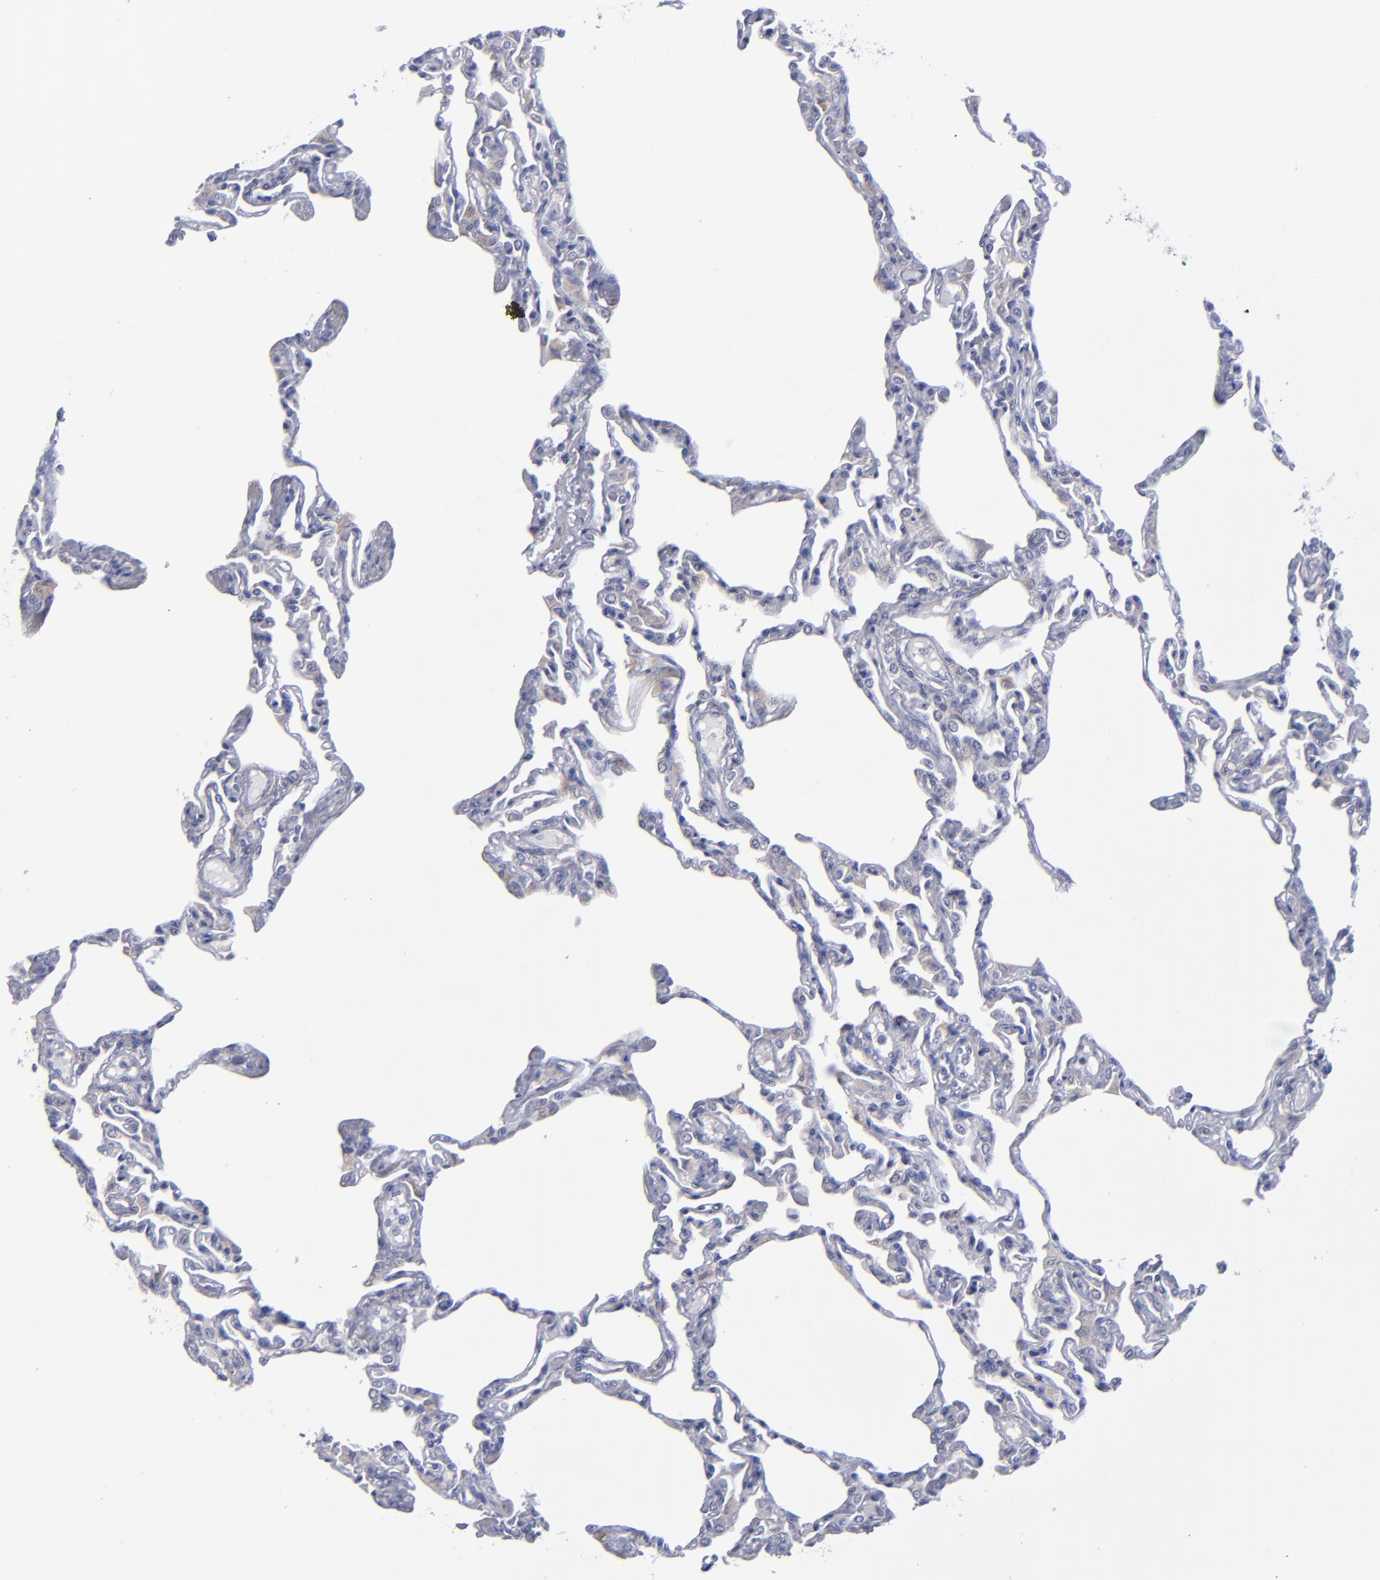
{"staining": {"intensity": "negative", "quantity": "none", "location": "none"}, "tissue": "lung", "cell_type": "Alveolar cells", "image_type": "normal", "snomed": [{"axis": "morphology", "description": "Normal tissue, NOS"}, {"axis": "topography", "description": "Lung"}], "caption": "IHC of normal lung demonstrates no expression in alveolar cells.", "gene": "MFGE8", "patient": {"sex": "female", "age": 49}}